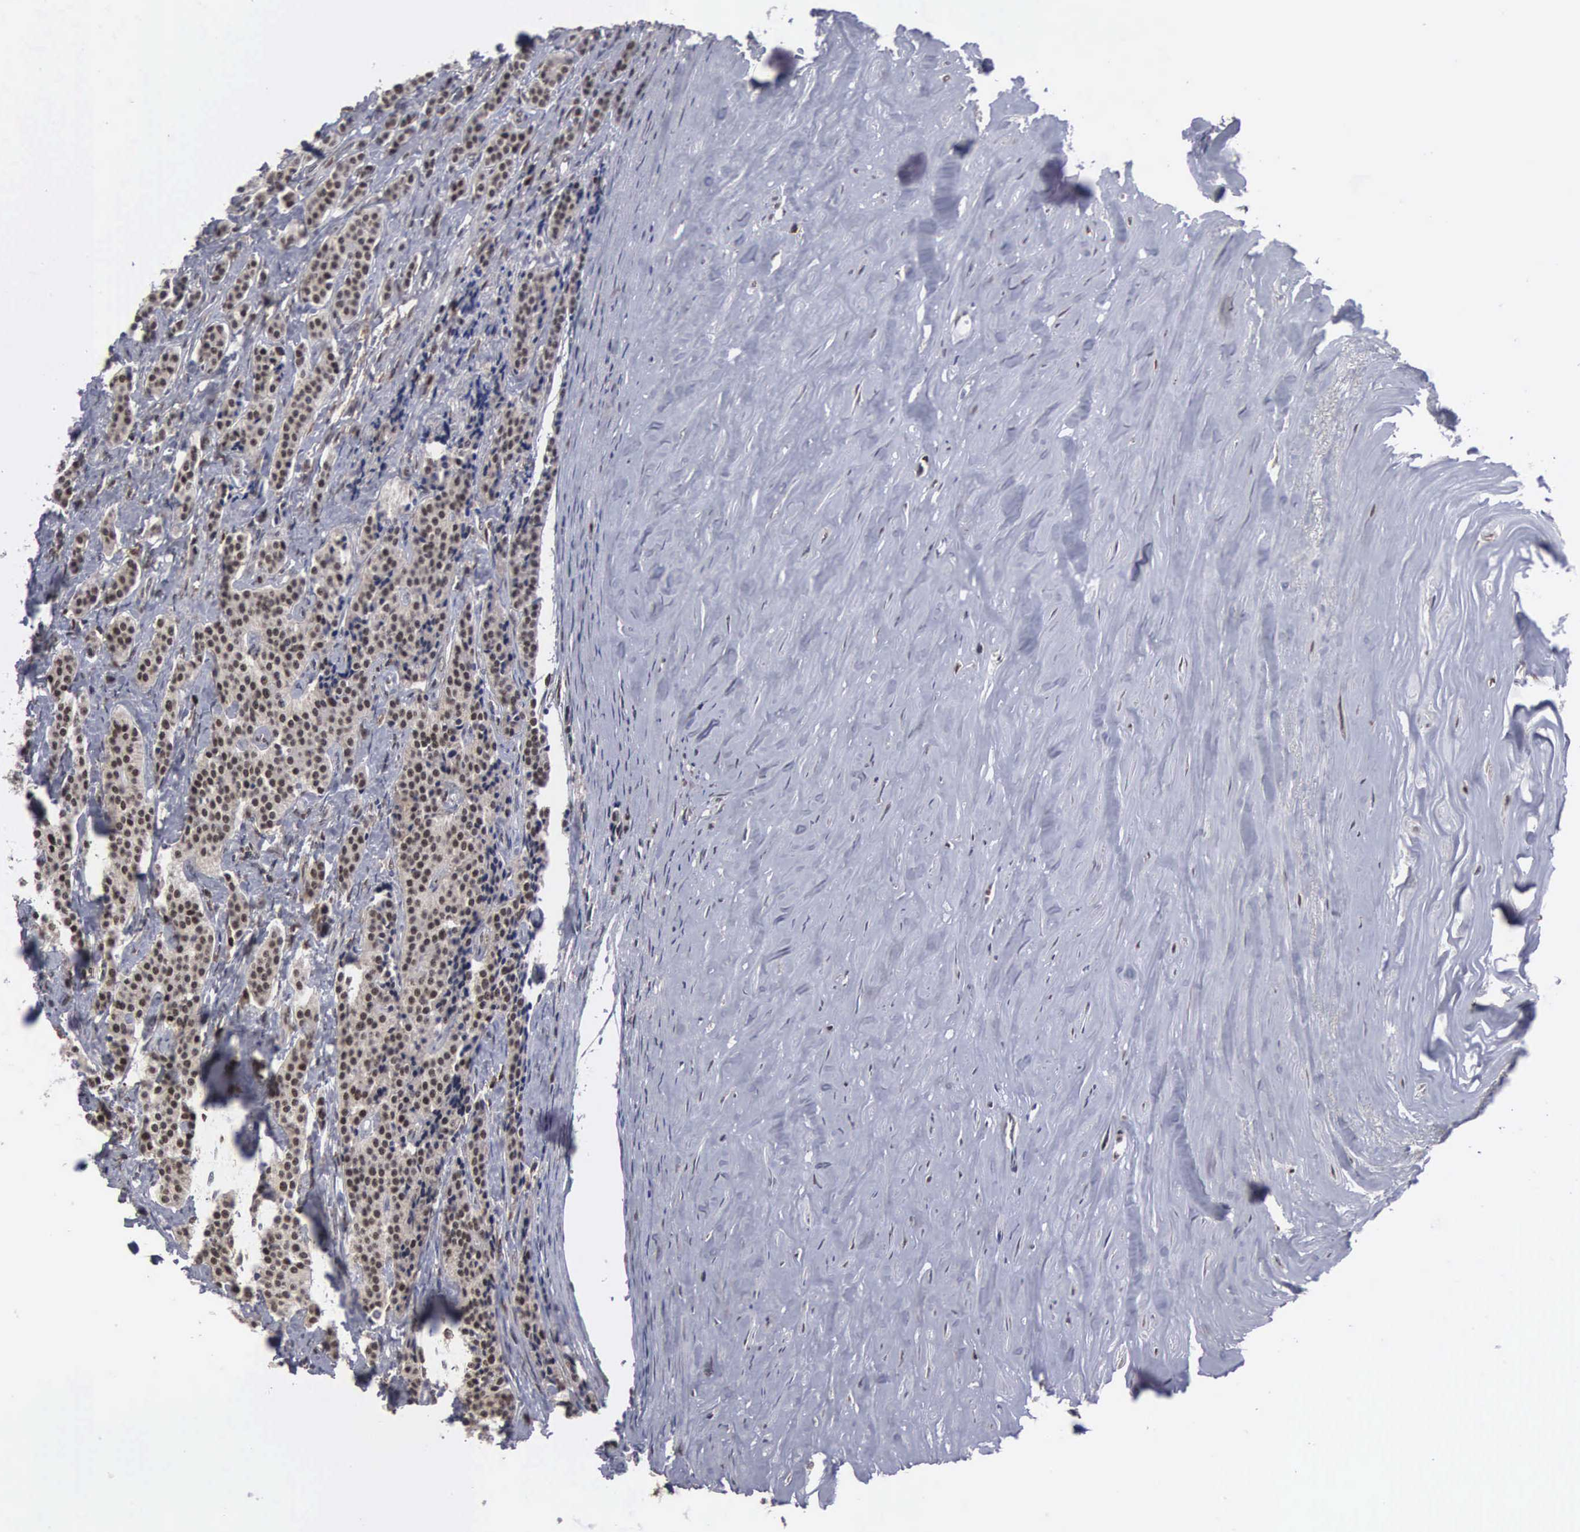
{"staining": {"intensity": "weak", "quantity": "25%-75%", "location": "nuclear"}, "tissue": "carcinoid", "cell_type": "Tumor cells", "image_type": "cancer", "snomed": [{"axis": "morphology", "description": "Carcinoid, malignant, NOS"}, {"axis": "topography", "description": "Small intestine"}], "caption": "Carcinoid tissue displays weak nuclear positivity in about 25%-75% of tumor cells (DAB (3,3'-diaminobenzidine) IHC, brown staining for protein, blue staining for nuclei).", "gene": "TRMT5", "patient": {"sex": "male", "age": 63}}